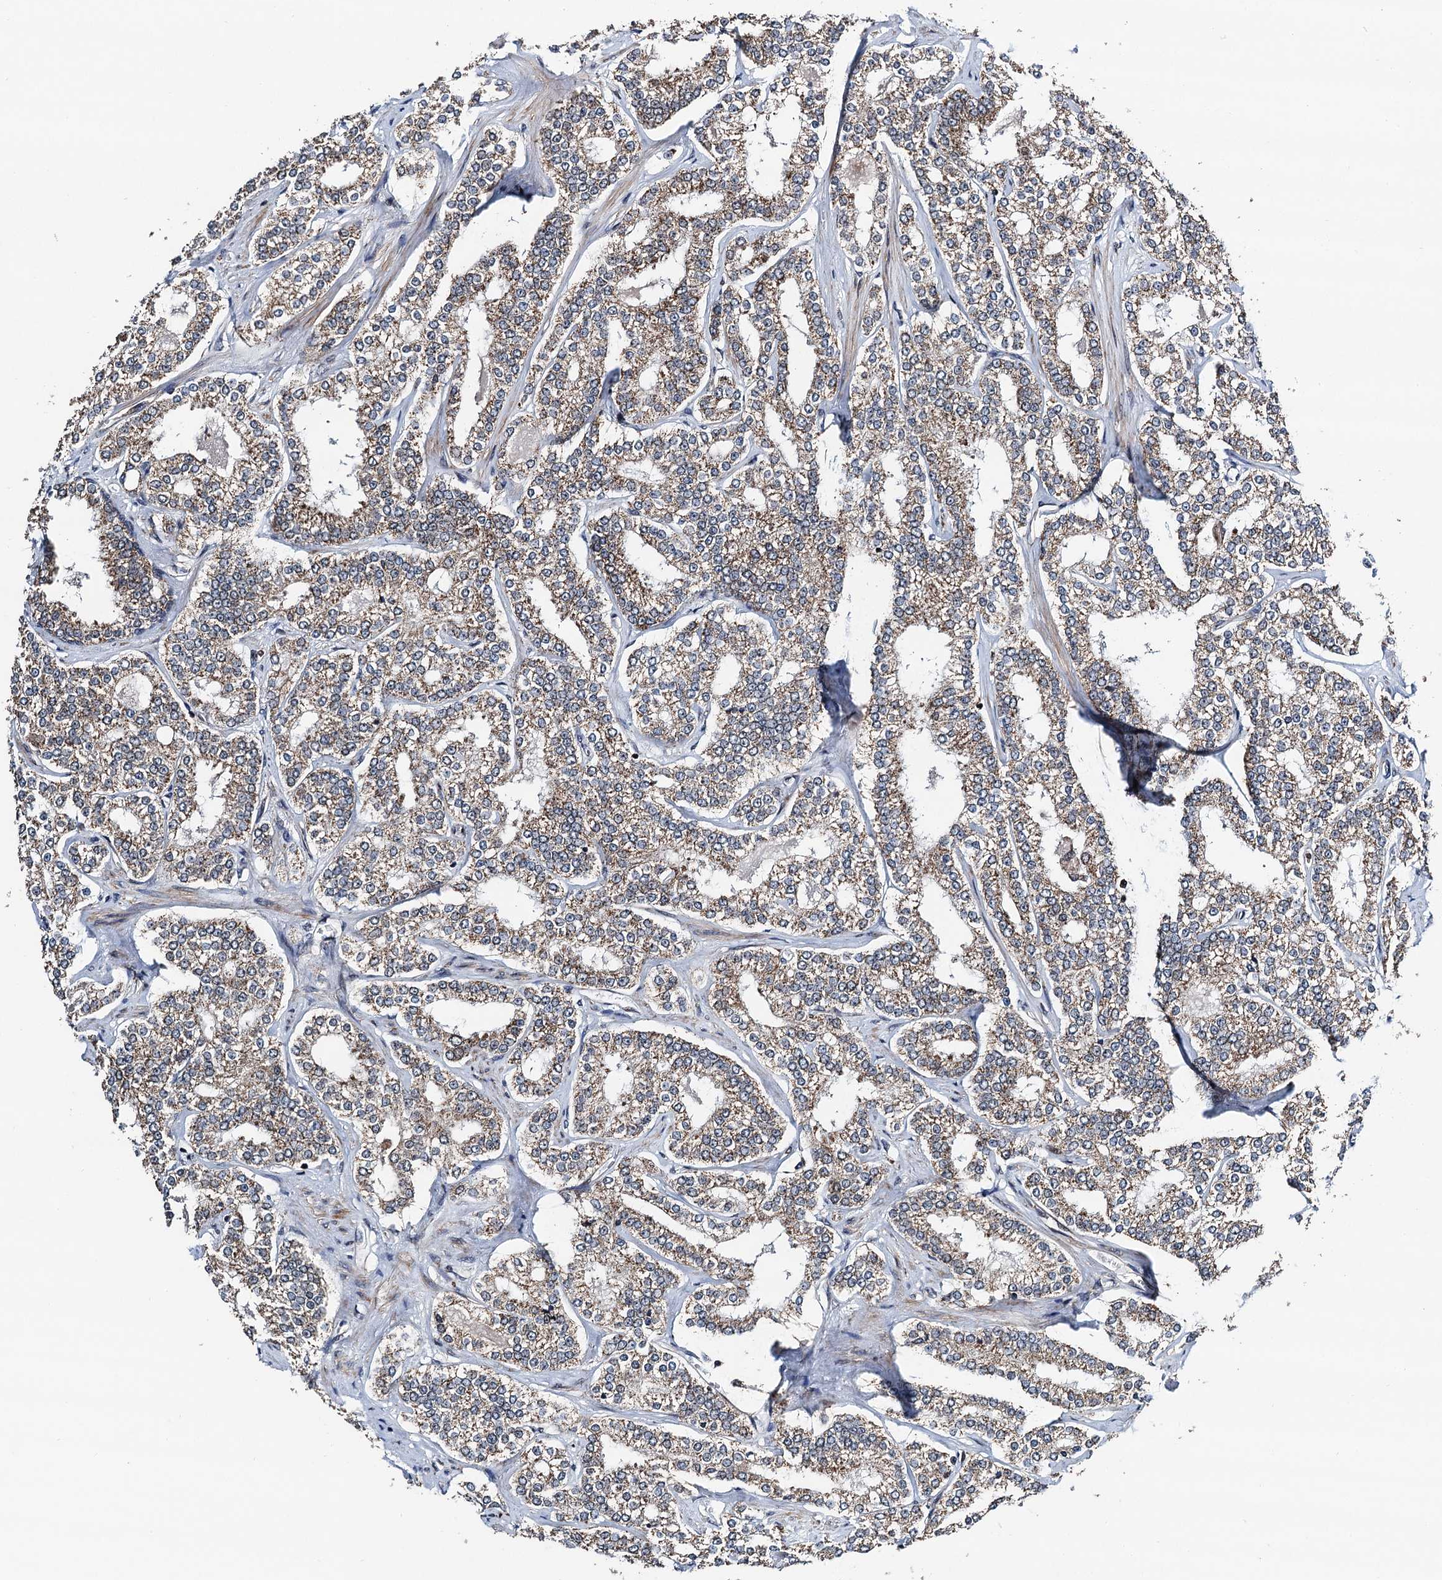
{"staining": {"intensity": "moderate", "quantity": ">75%", "location": "cytoplasmic/membranous"}, "tissue": "prostate cancer", "cell_type": "Tumor cells", "image_type": "cancer", "snomed": [{"axis": "morphology", "description": "Normal tissue, NOS"}, {"axis": "morphology", "description": "Adenocarcinoma, High grade"}, {"axis": "topography", "description": "Prostate"}], "caption": "A high-resolution micrograph shows IHC staining of adenocarcinoma (high-grade) (prostate), which shows moderate cytoplasmic/membranous positivity in approximately >75% of tumor cells.", "gene": "CMPK2", "patient": {"sex": "male", "age": 83}}